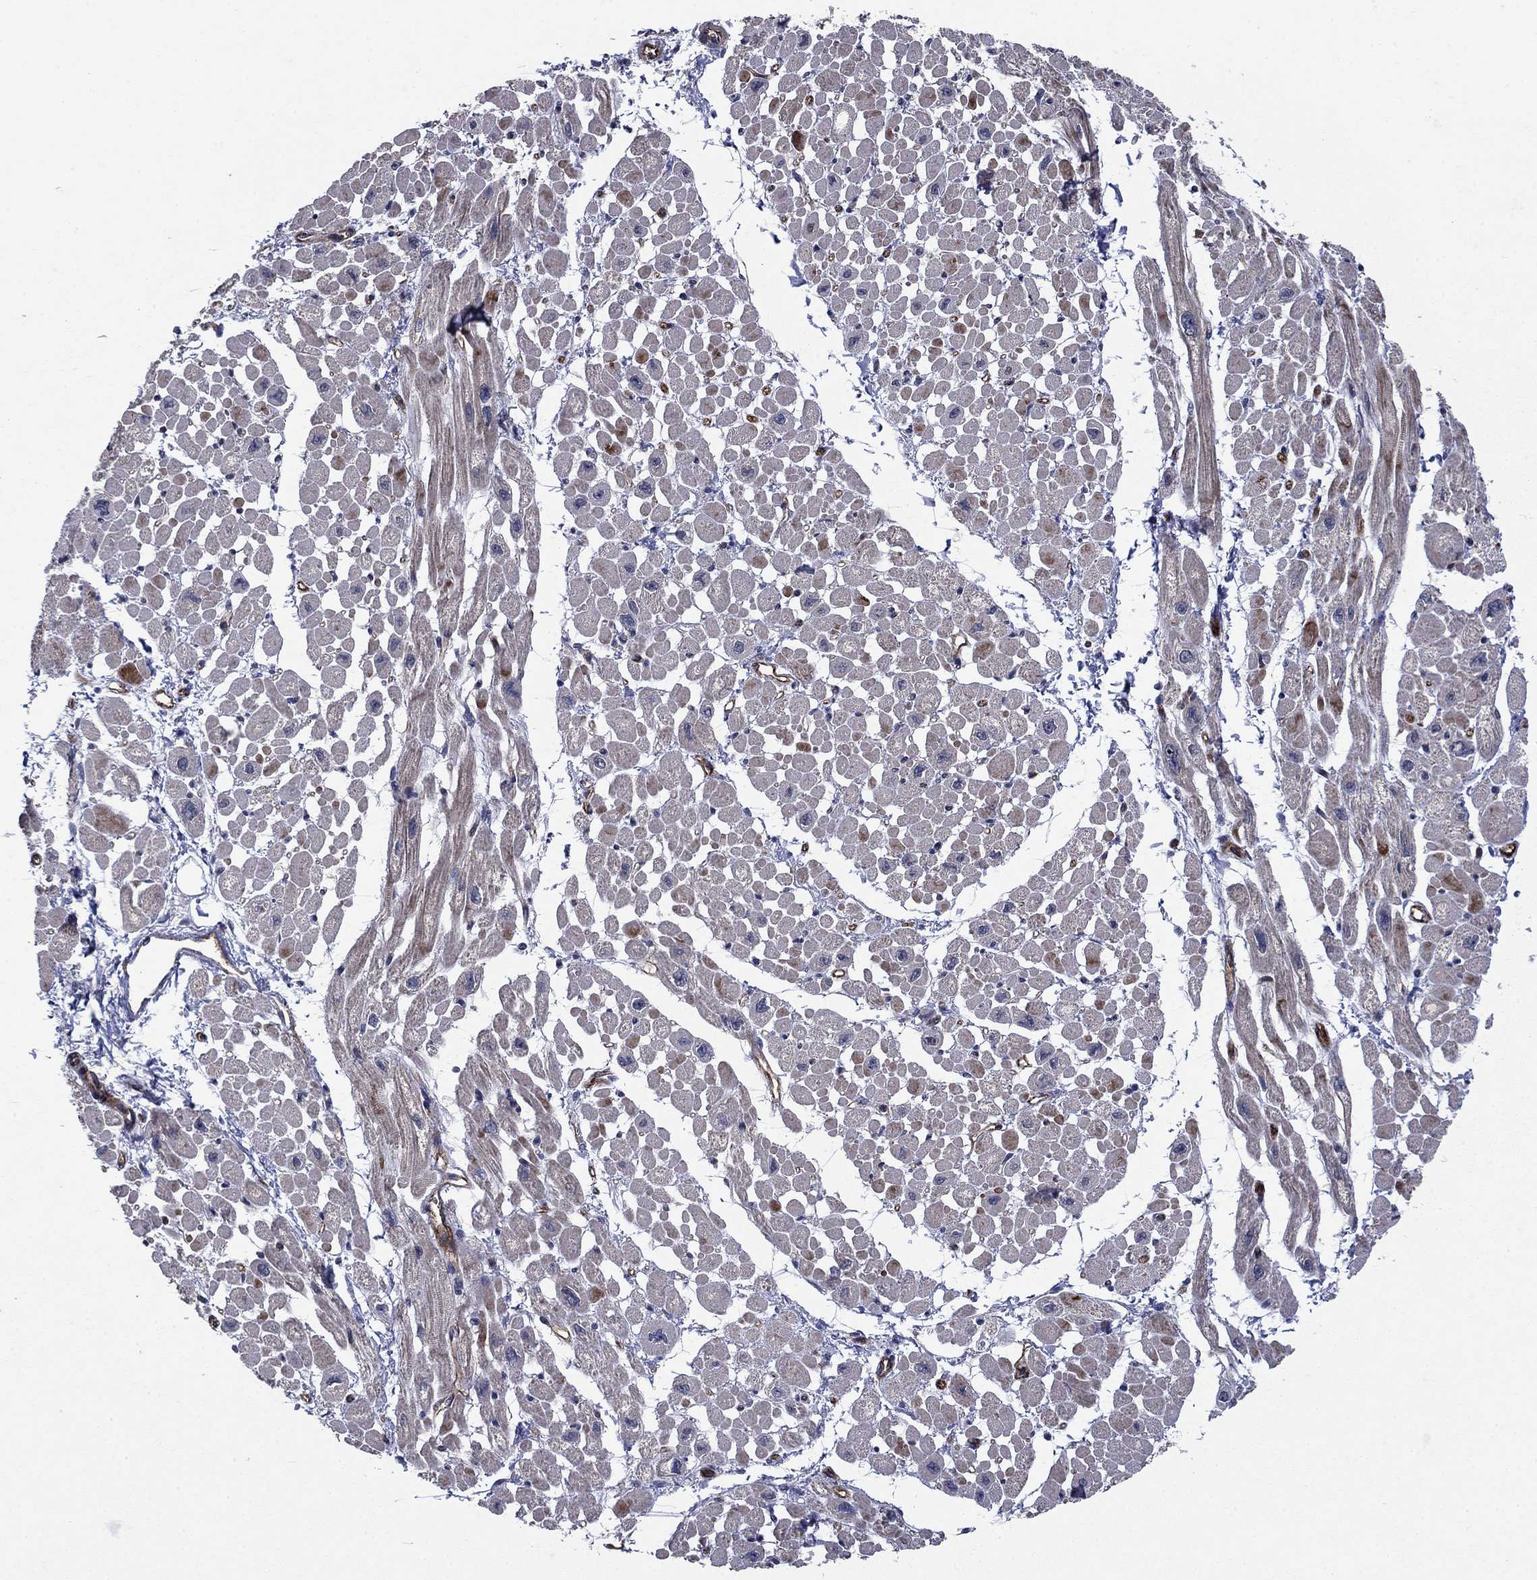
{"staining": {"intensity": "negative", "quantity": "none", "location": "none"}, "tissue": "heart muscle", "cell_type": "Cardiomyocytes", "image_type": "normal", "snomed": [{"axis": "morphology", "description": "Normal tissue, NOS"}, {"axis": "topography", "description": "Heart"}], "caption": "A high-resolution histopathology image shows IHC staining of unremarkable heart muscle, which shows no significant staining in cardiomyocytes. Nuclei are stained in blue.", "gene": "SLC7A1", "patient": {"sex": "male", "age": 66}}